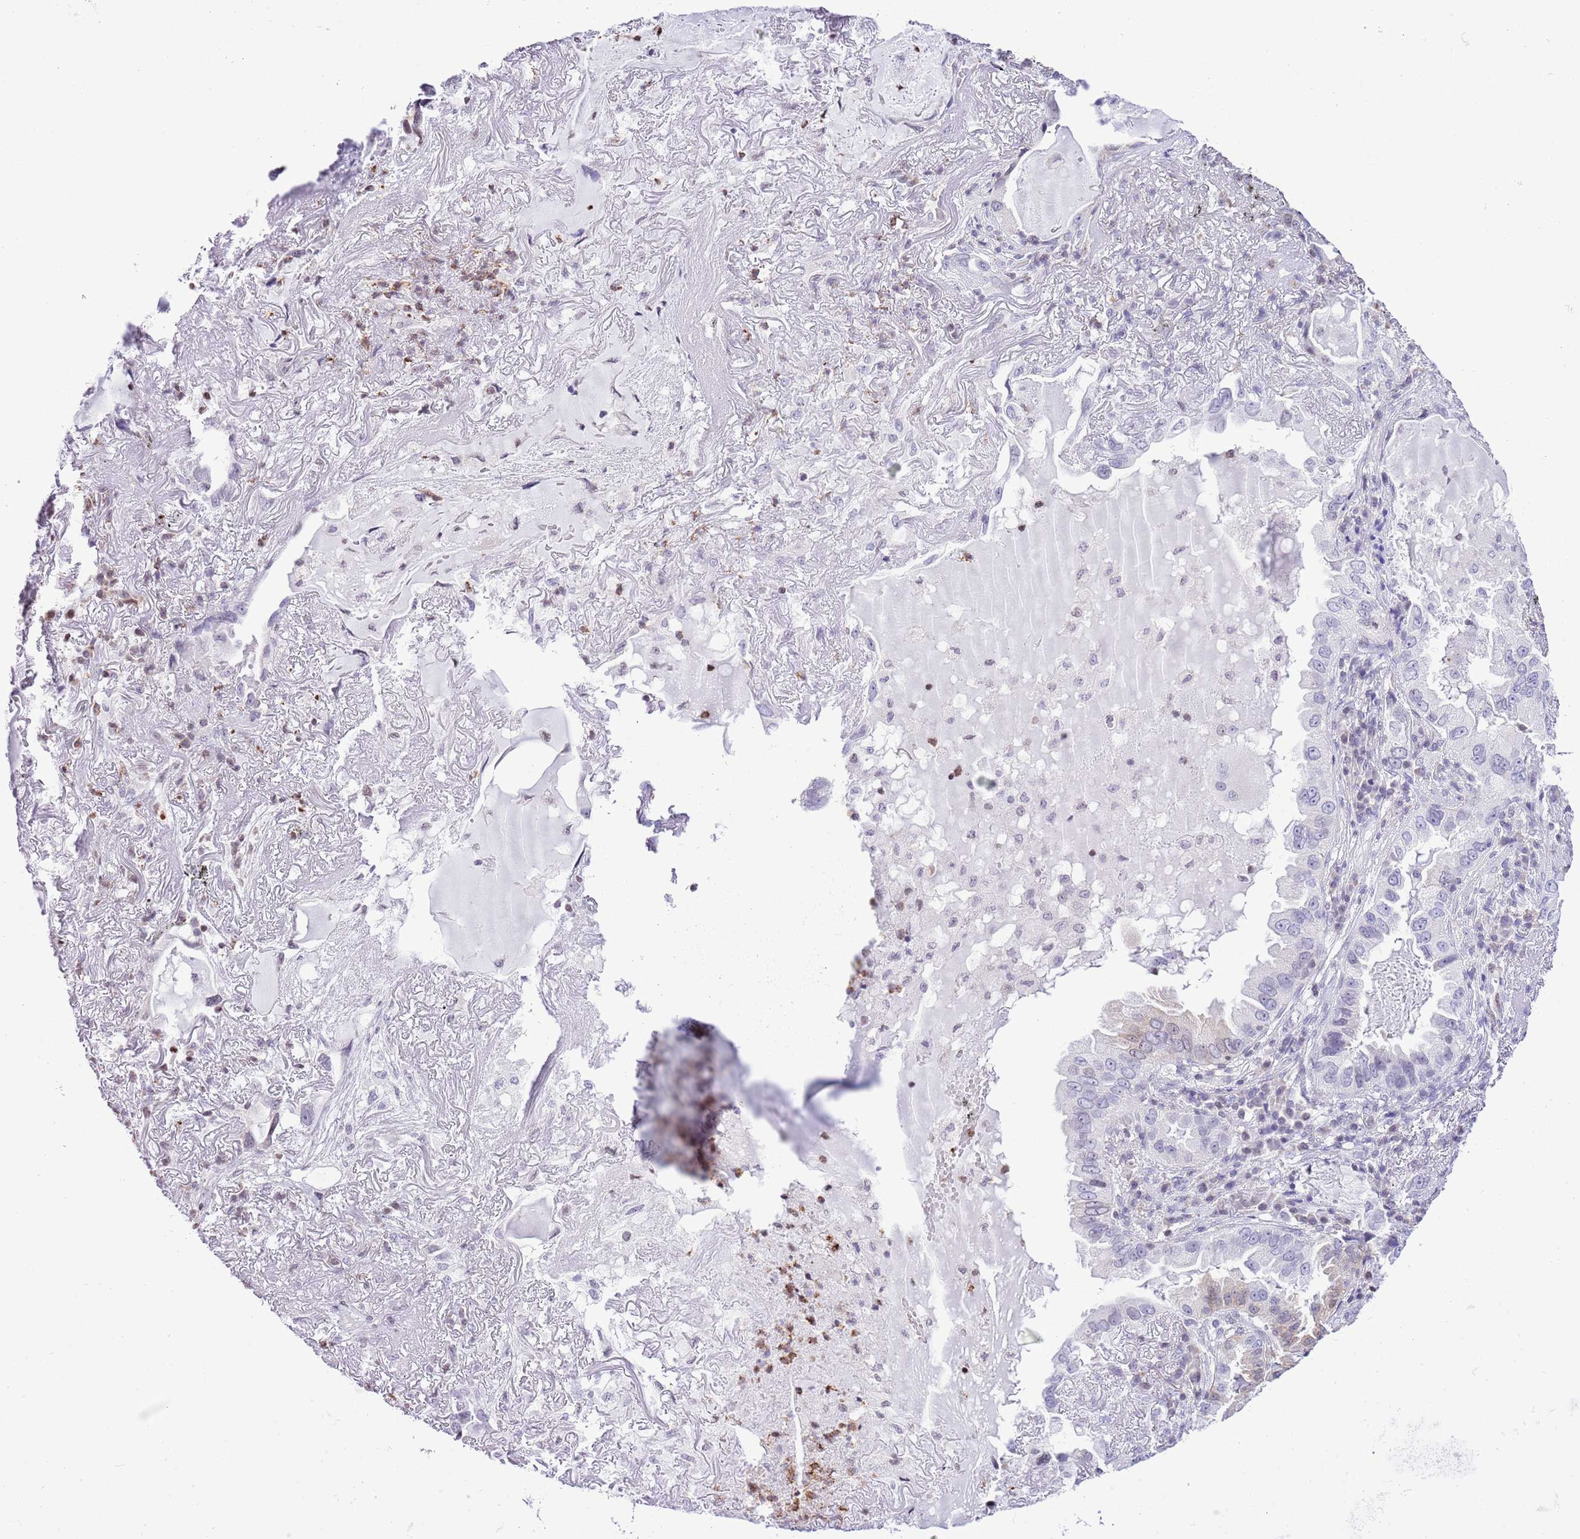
{"staining": {"intensity": "negative", "quantity": "none", "location": "none"}, "tissue": "lung cancer", "cell_type": "Tumor cells", "image_type": "cancer", "snomed": [{"axis": "morphology", "description": "Adenocarcinoma, NOS"}, {"axis": "topography", "description": "Lung"}], "caption": "High magnification brightfield microscopy of lung cancer (adenocarcinoma) stained with DAB (brown) and counterstained with hematoxylin (blue): tumor cells show no significant staining. (IHC, brightfield microscopy, high magnification).", "gene": "PRR15", "patient": {"sex": "female", "age": 69}}